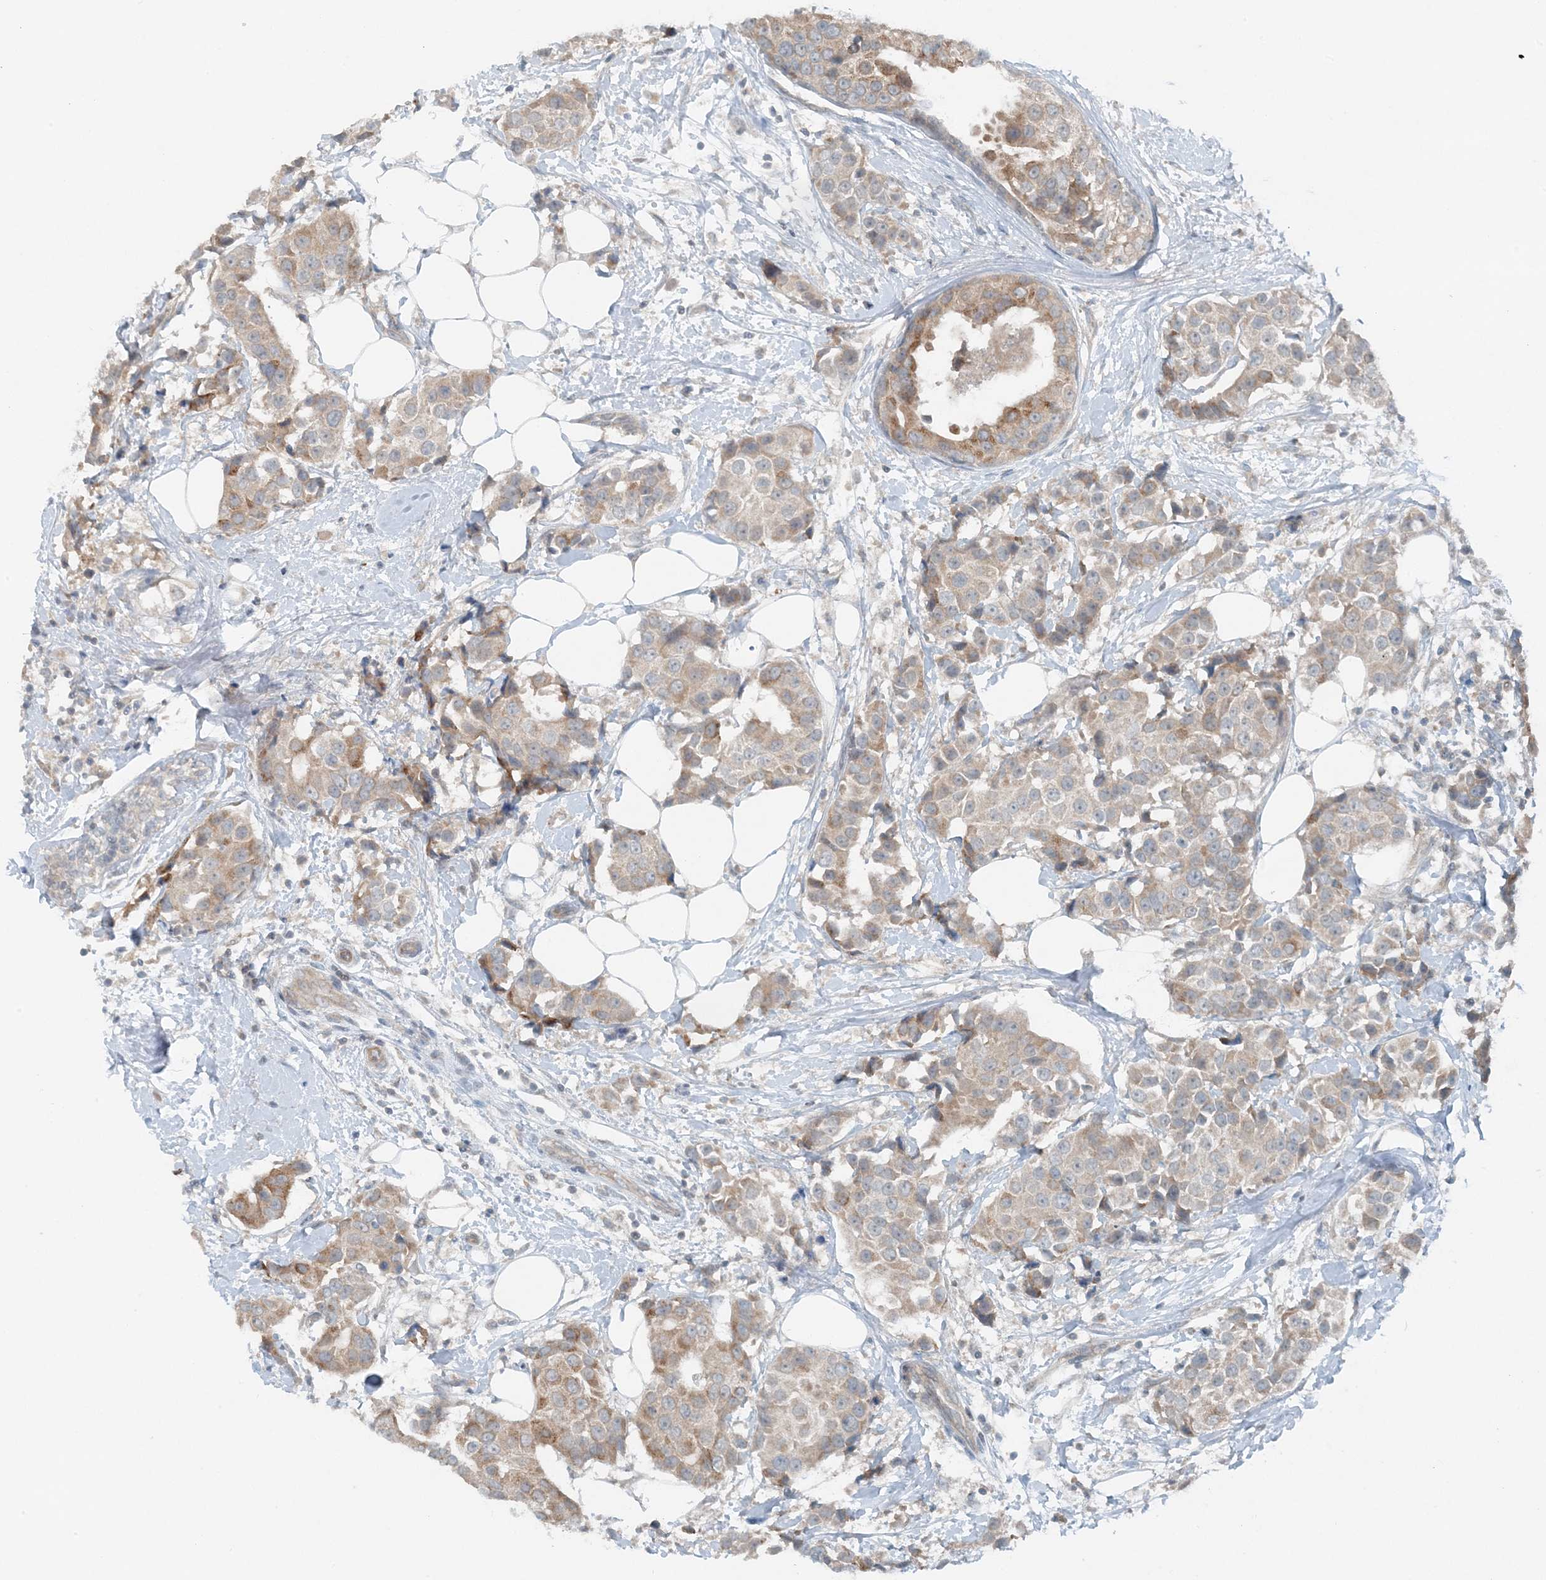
{"staining": {"intensity": "moderate", "quantity": "25%-75%", "location": "cytoplasmic/membranous"}, "tissue": "breast cancer", "cell_type": "Tumor cells", "image_type": "cancer", "snomed": [{"axis": "morphology", "description": "Normal tissue, NOS"}, {"axis": "morphology", "description": "Duct carcinoma"}, {"axis": "topography", "description": "Breast"}], "caption": "An immunohistochemistry histopathology image of tumor tissue is shown. Protein staining in brown labels moderate cytoplasmic/membranous positivity in breast cancer within tumor cells.", "gene": "MITD1", "patient": {"sex": "female", "age": 39}}